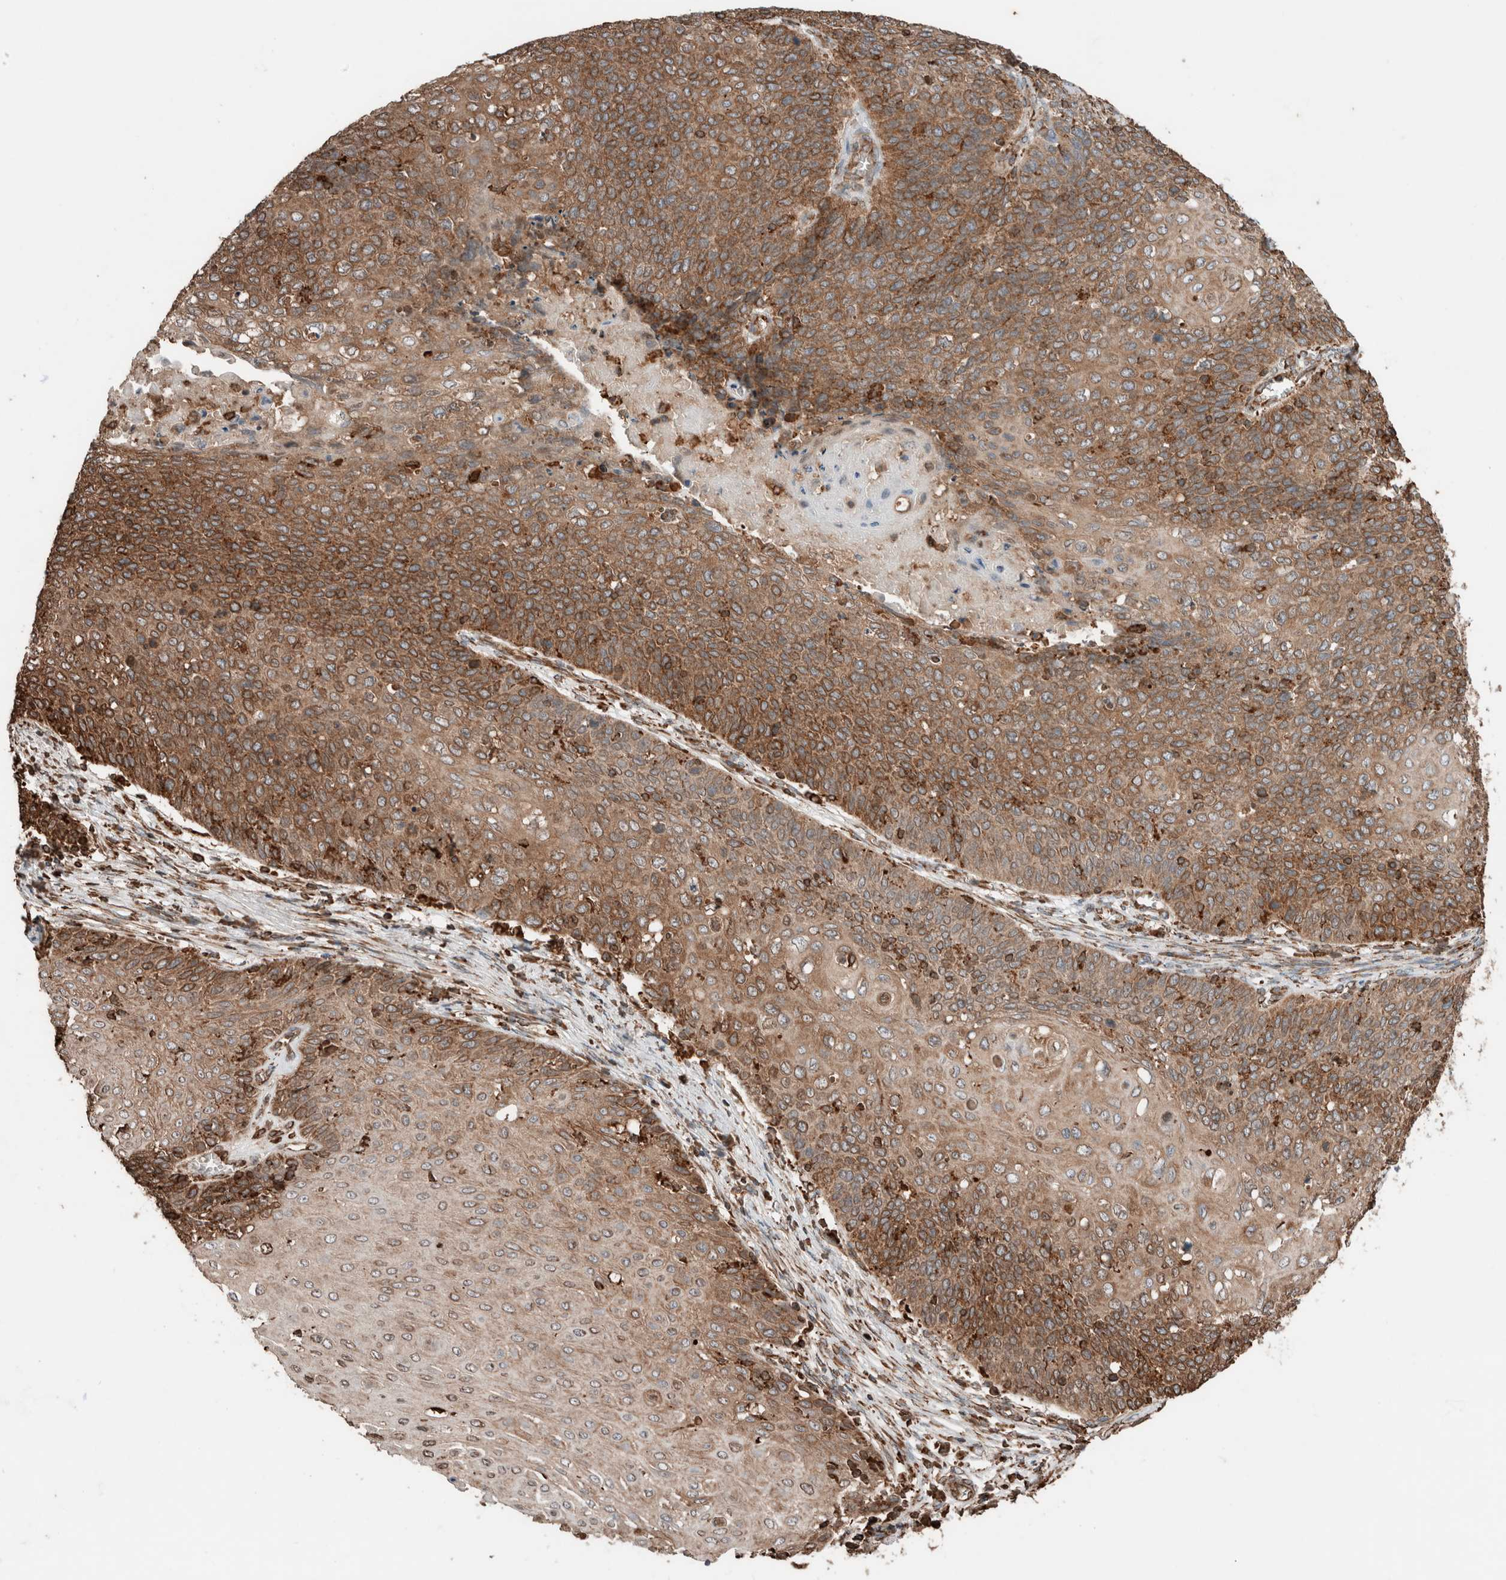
{"staining": {"intensity": "moderate", "quantity": "25%-75%", "location": "cytoplasmic/membranous"}, "tissue": "cervical cancer", "cell_type": "Tumor cells", "image_type": "cancer", "snomed": [{"axis": "morphology", "description": "Squamous cell carcinoma, NOS"}, {"axis": "topography", "description": "Cervix"}], "caption": "Approximately 25%-75% of tumor cells in cervical squamous cell carcinoma show moderate cytoplasmic/membranous protein expression as visualized by brown immunohistochemical staining.", "gene": "ERAP2", "patient": {"sex": "female", "age": 39}}